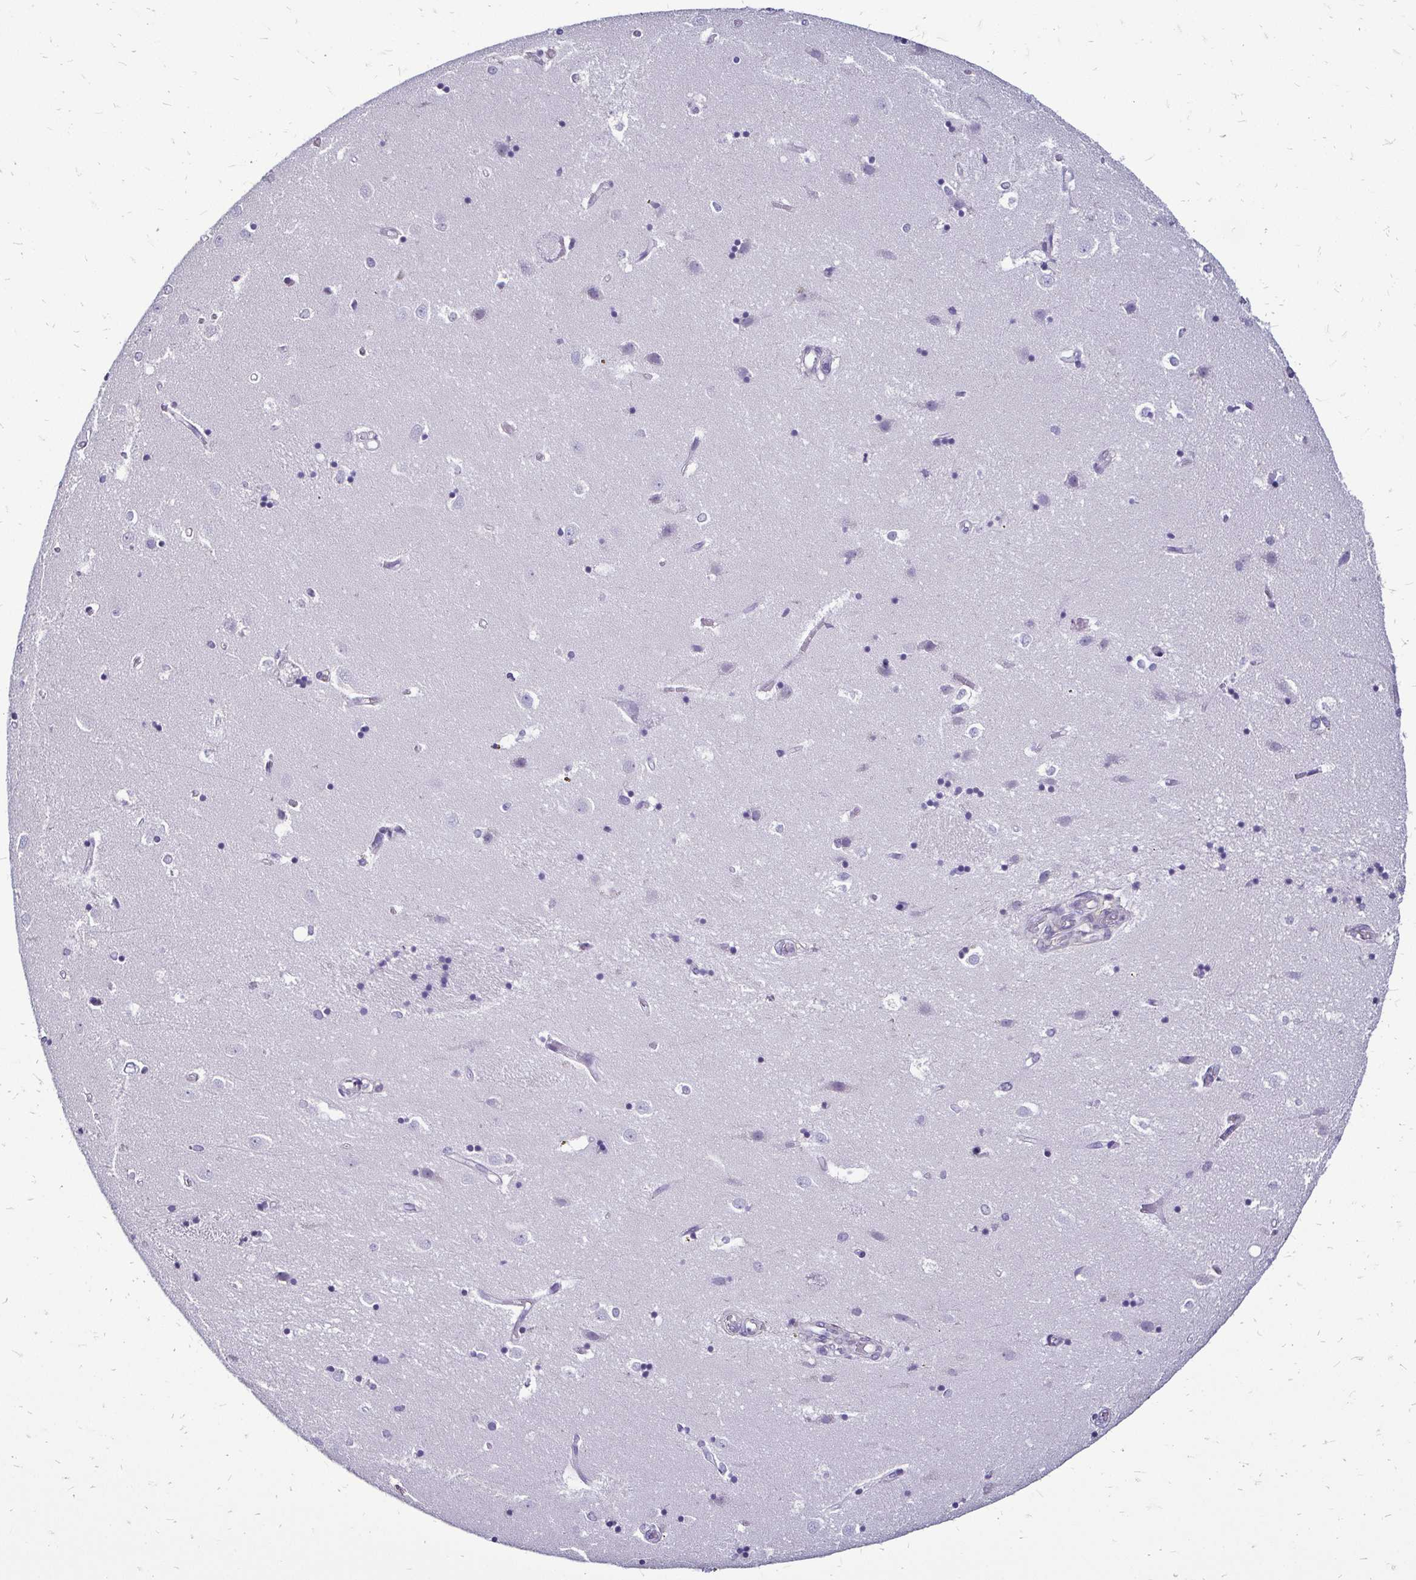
{"staining": {"intensity": "negative", "quantity": "none", "location": "none"}, "tissue": "caudate", "cell_type": "Glial cells", "image_type": "normal", "snomed": [{"axis": "morphology", "description": "Normal tissue, NOS"}, {"axis": "topography", "description": "Lateral ventricle wall"}], "caption": "Immunohistochemistry micrograph of benign human caudate stained for a protein (brown), which reveals no expression in glial cells.", "gene": "ZFP1", "patient": {"sex": "male", "age": 54}}